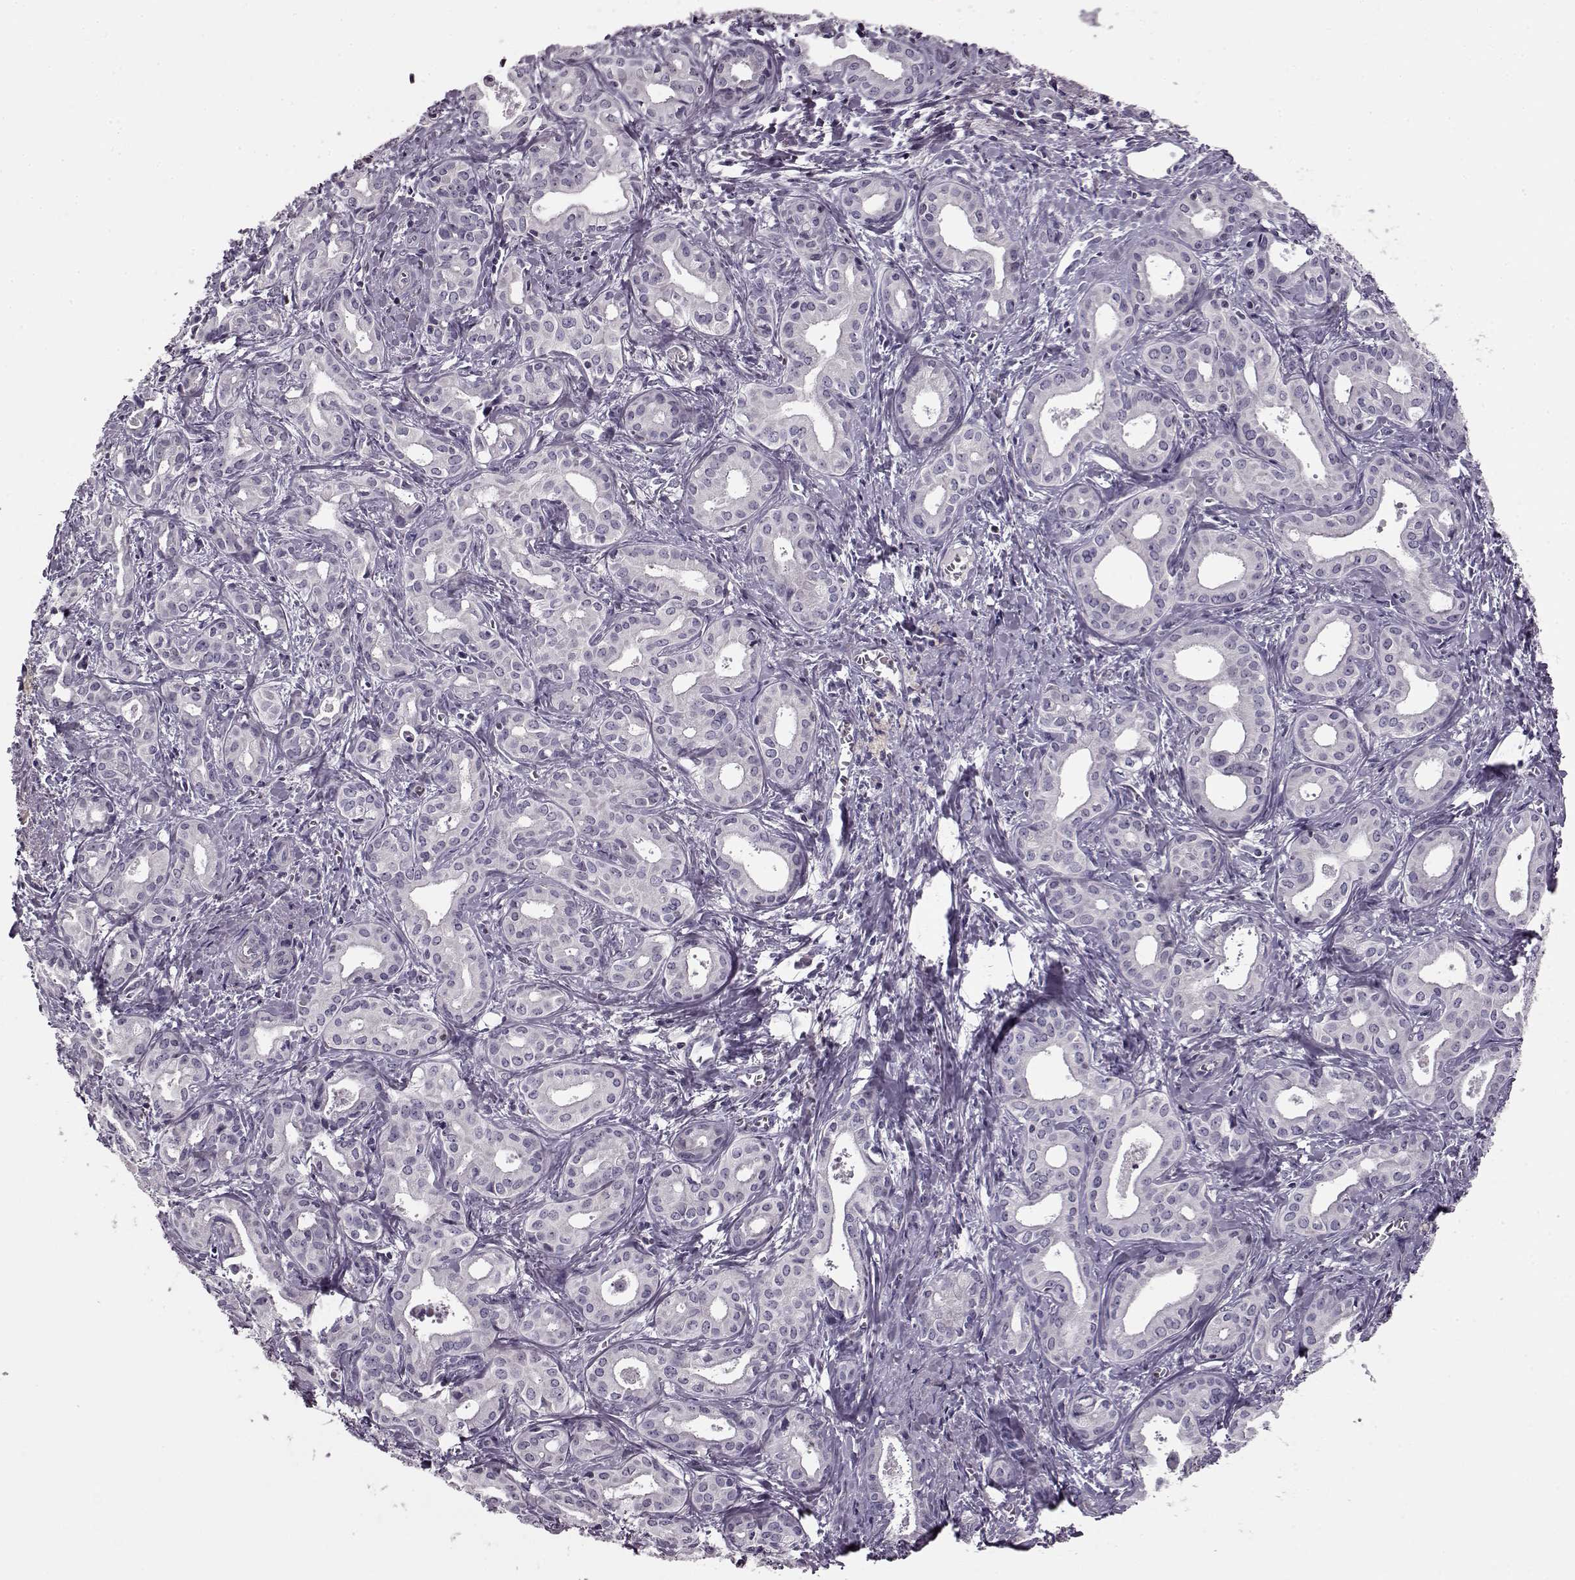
{"staining": {"intensity": "negative", "quantity": "none", "location": "none"}, "tissue": "liver cancer", "cell_type": "Tumor cells", "image_type": "cancer", "snomed": [{"axis": "morphology", "description": "Cholangiocarcinoma"}, {"axis": "topography", "description": "Liver"}], "caption": "This is an immunohistochemistry (IHC) photomicrograph of human liver cancer (cholangiocarcinoma). There is no staining in tumor cells.", "gene": "RP1L1", "patient": {"sex": "female", "age": 65}}